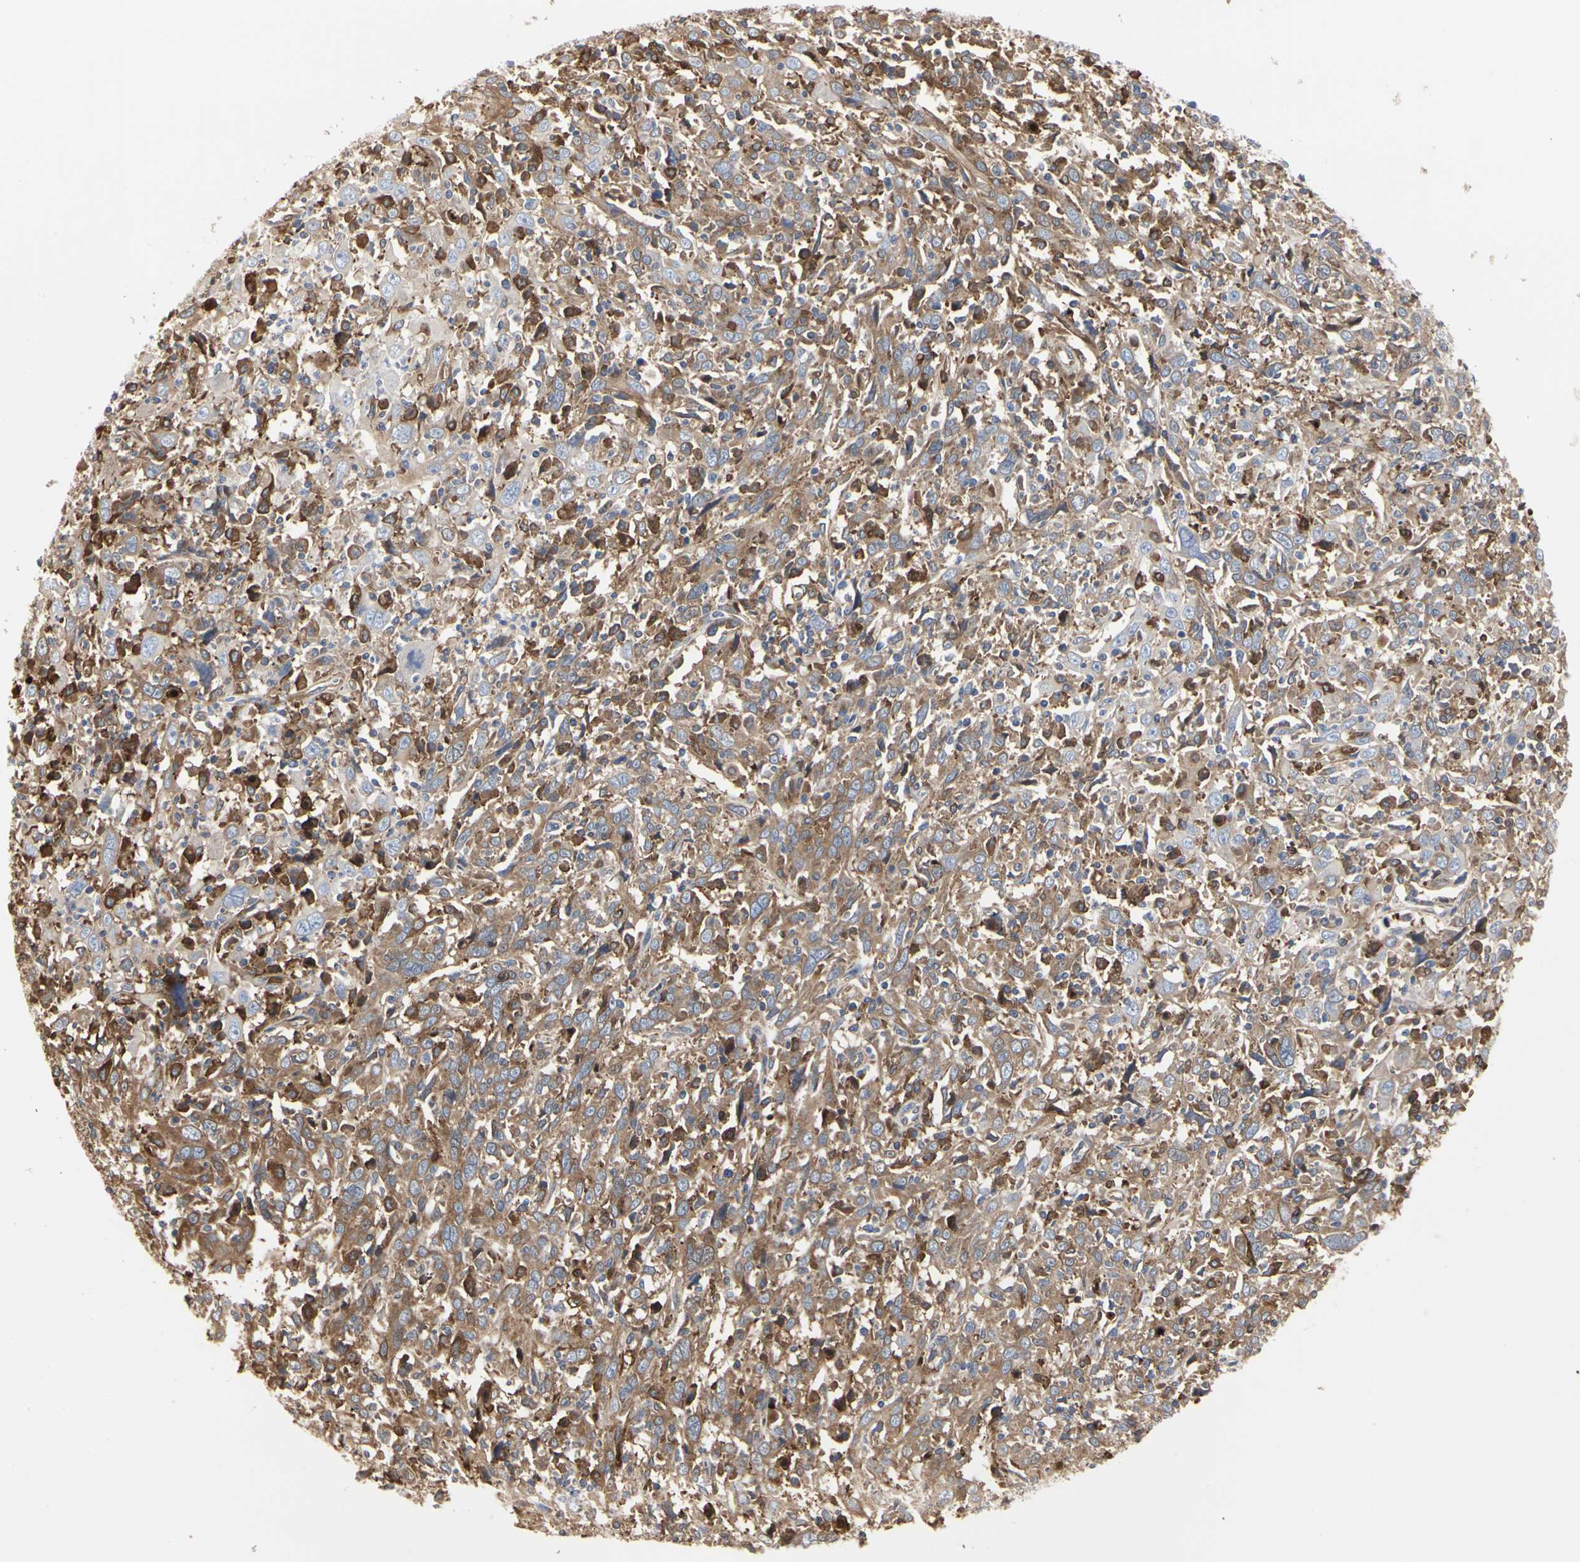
{"staining": {"intensity": "moderate", "quantity": ">75%", "location": "cytoplasmic/membranous"}, "tissue": "cervical cancer", "cell_type": "Tumor cells", "image_type": "cancer", "snomed": [{"axis": "morphology", "description": "Squamous cell carcinoma, NOS"}, {"axis": "topography", "description": "Cervix"}], "caption": "Immunohistochemistry (DAB (3,3'-diaminobenzidine)) staining of human cervical cancer (squamous cell carcinoma) demonstrates moderate cytoplasmic/membranous protein expression in approximately >75% of tumor cells.", "gene": "C3orf52", "patient": {"sex": "female", "age": 46}}